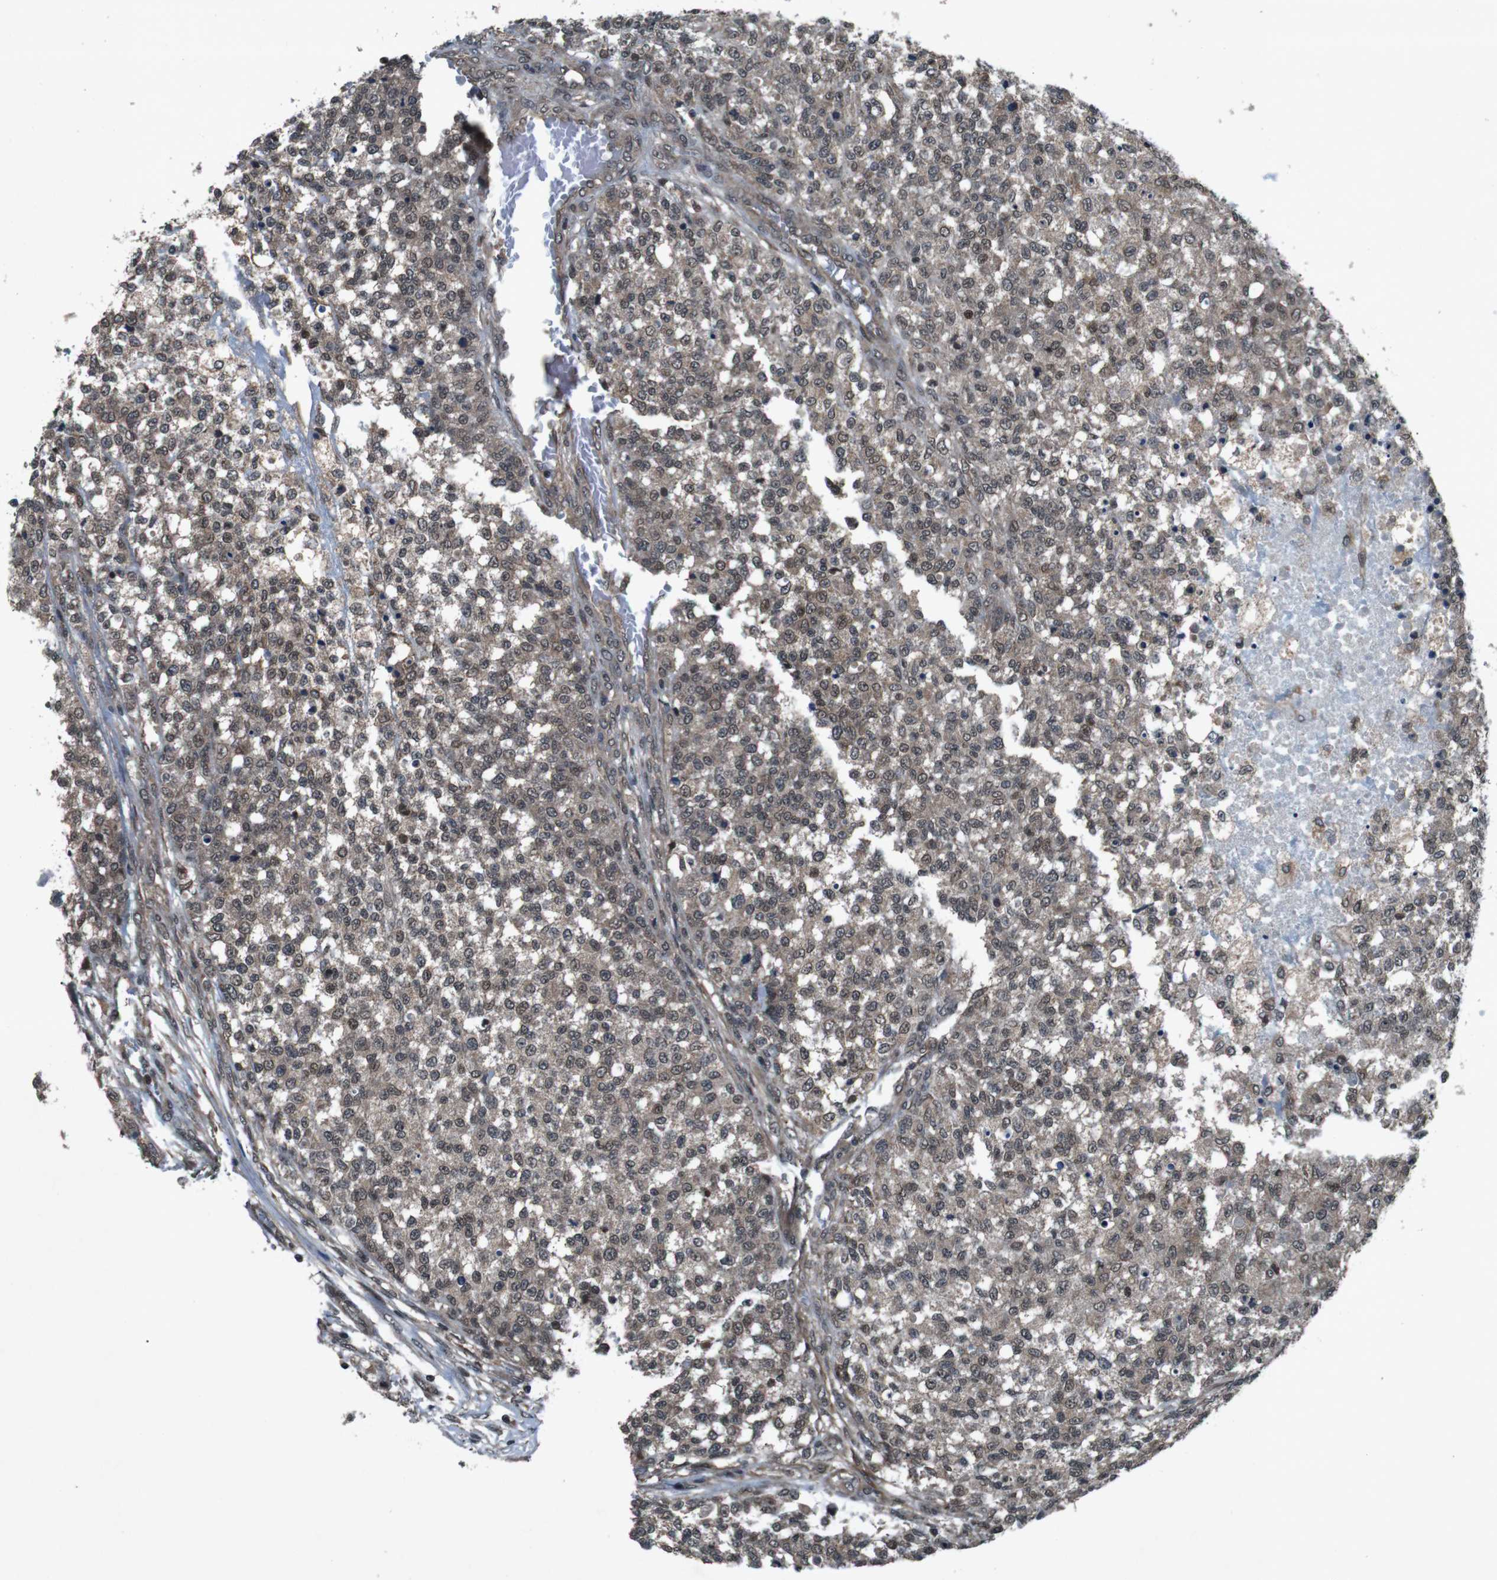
{"staining": {"intensity": "weak", "quantity": ">75%", "location": "cytoplasmic/membranous,nuclear"}, "tissue": "testis cancer", "cell_type": "Tumor cells", "image_type": "cancer", "snomed": [{"axis": "morphology", "description": "Seminoma, NOS"}, {"axis": "topography", "description": "Testis"}], "caption": "Tumor cells show low levels of weak cytoplasmic/membranous and nuclear positivity in about >75% of cells in human seminoma (testis).", "gene": "SOCS1", "patient": {"sex": "male", "age": 59}}